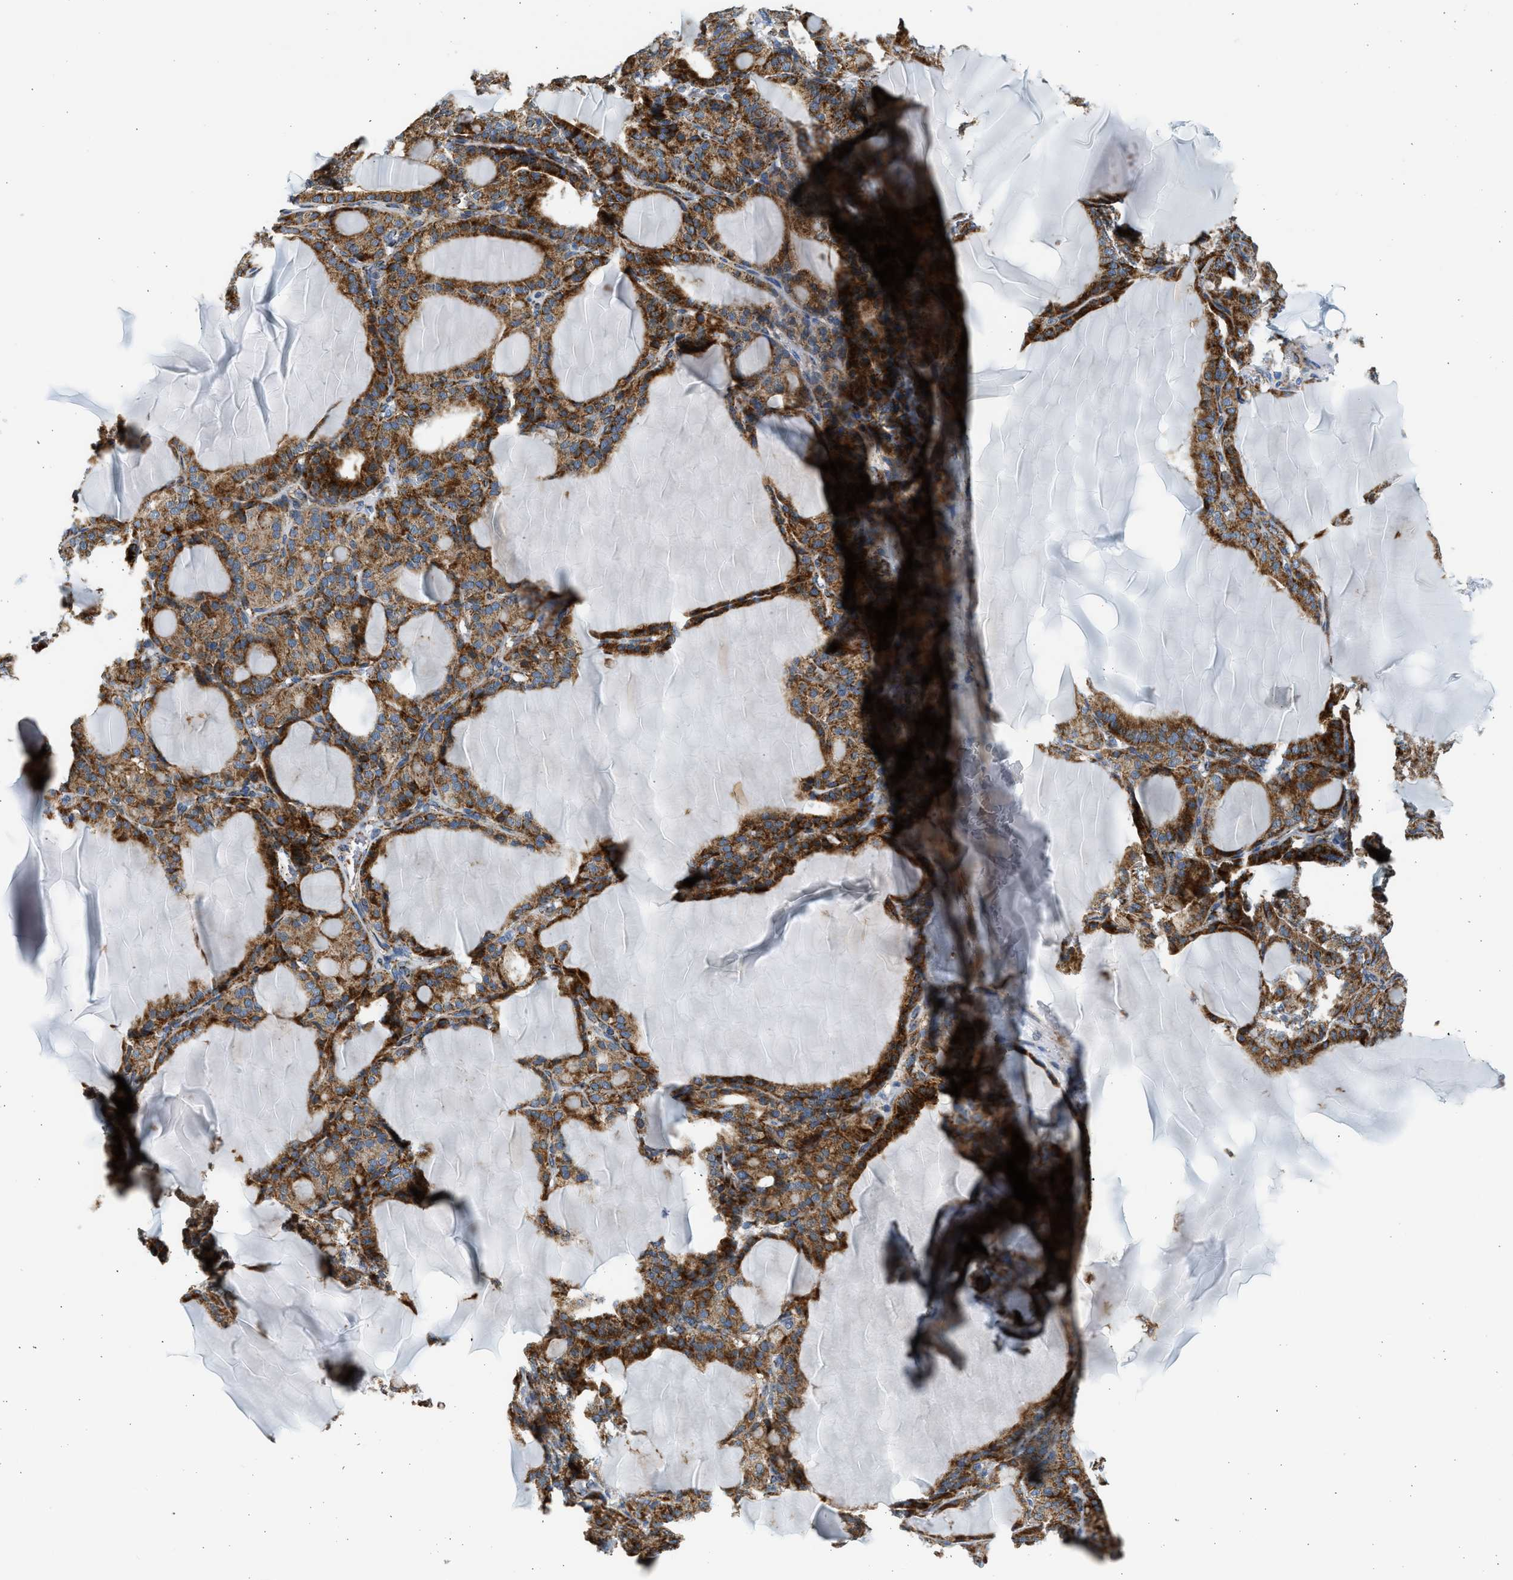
{"staining": {"intensity": "strong", "quantity": ">75%", "location": "cytoplasmic/membranous"}, "tissue": "thyroid gland", "cell_type": "Glandular cells", "image_type": "normal", "snomed": [{"axis": "morphology", "description": "Normal tissue, NOS"}, {"axis": "topography", "description": "Thyroid gland"}], "caption": "This is a histology image of immunohistochemistry (IHC) staining of normal thyroid gland, which shows strong expression in the cytoplasmic/membranous of glandular cells.", "gene": "KCNMB3", "patient": {"sex": "female", "age": 28}}